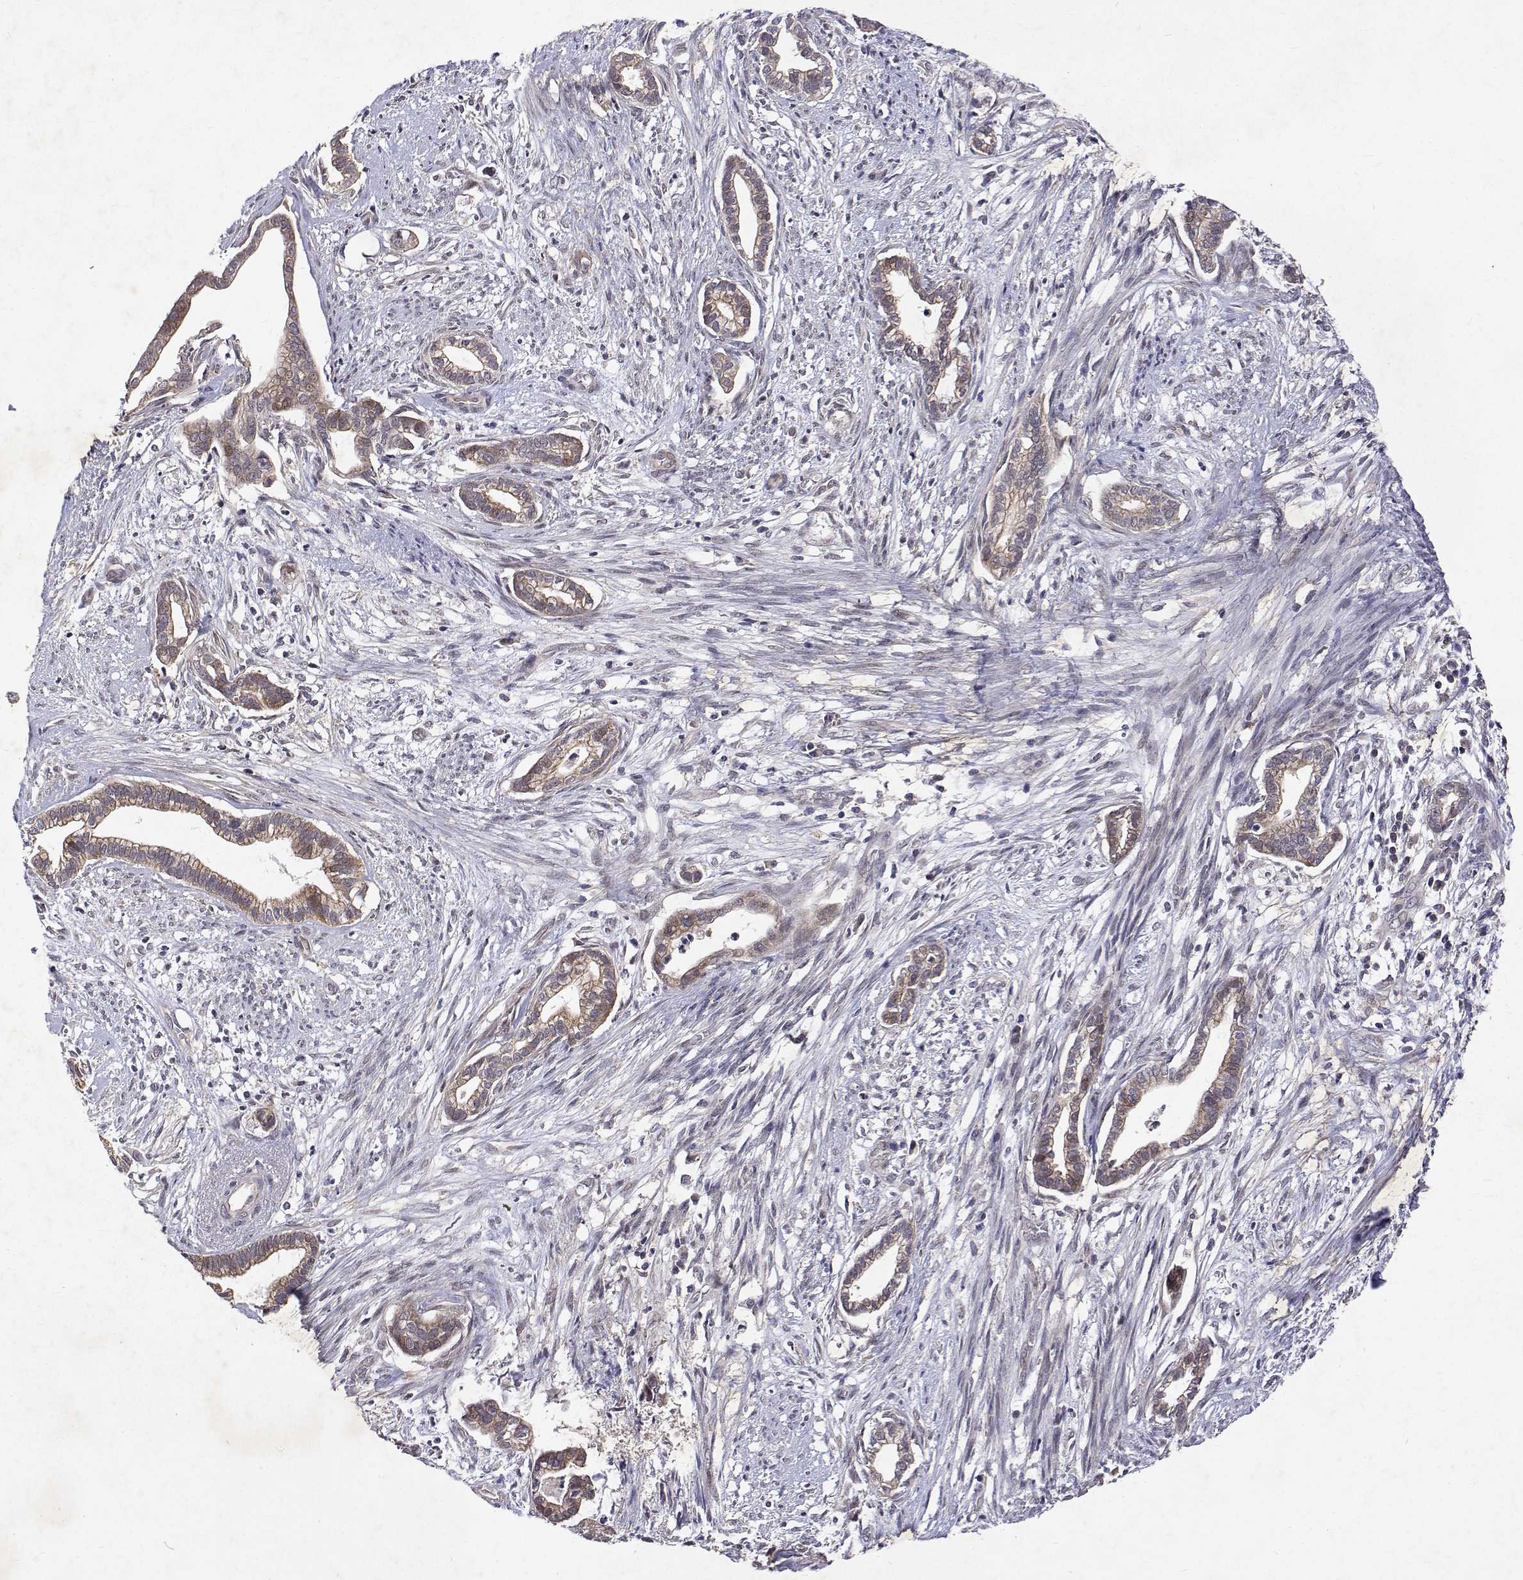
{"staining": {"intensity": "weak", "quantity": ">75%", "location": "cytoplasmic/membranous"}, "tissue": "cervical cancer", "cell_type": "Tumor cells", "image_type": "cancer", "snomed": [{"axis": "morphology", "description": "Adenocarcinoma, NOS"}, {"axis": "topography", "description": "Cervix"}], "caption": "Immunohistochemistry of human cervical cancer demonstrates low levels of weak cytoplasmic/membranous staining in approximately >75% of tumor cells. (DAB (3,3'-diaminobenzidine) = brown stain, brightfield microscopy at high magnification).", "gene": "ALKBH8", "patient": {"sex": "female", "age": 62}}